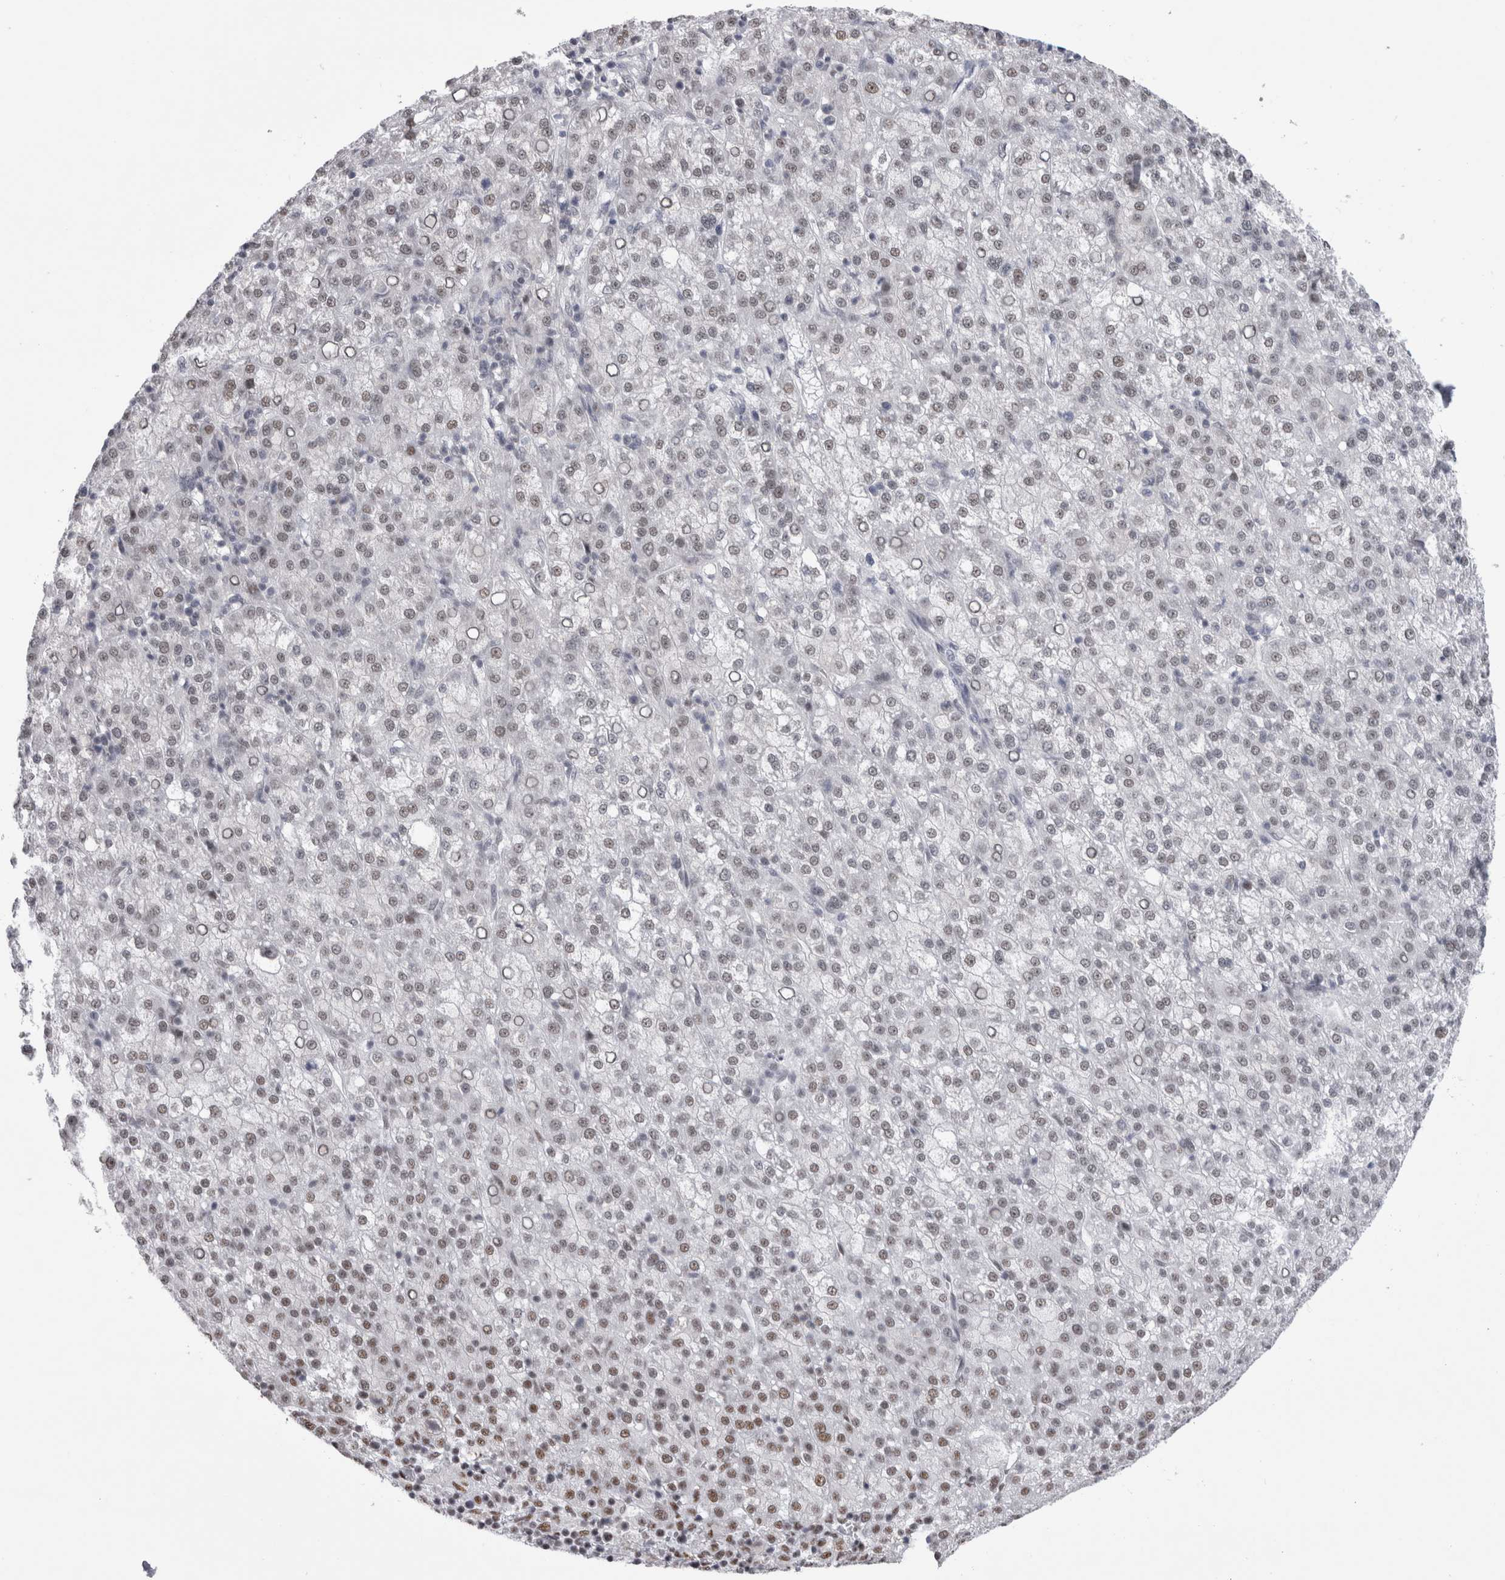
{"staining": {"intensity": "weak", "quantity": ">75%", "location": "nuclear"}, "tissue": "liver cancer", "cell_type": "Tumor cells", "image_type": "cancer", "snomed": [{"axis": "morphology", "description": "Carcinoma, Hepatocellular, NOS"}, {"axis": "topography", "description": "Liver"}], "caption": "A high-resolution micrograph shows IHC staining of liver cancer, which shows weak nuclear expression in about >75% of tumor cells.", "gene": "API5", "patient": {"sex": "female", "age": 58}}